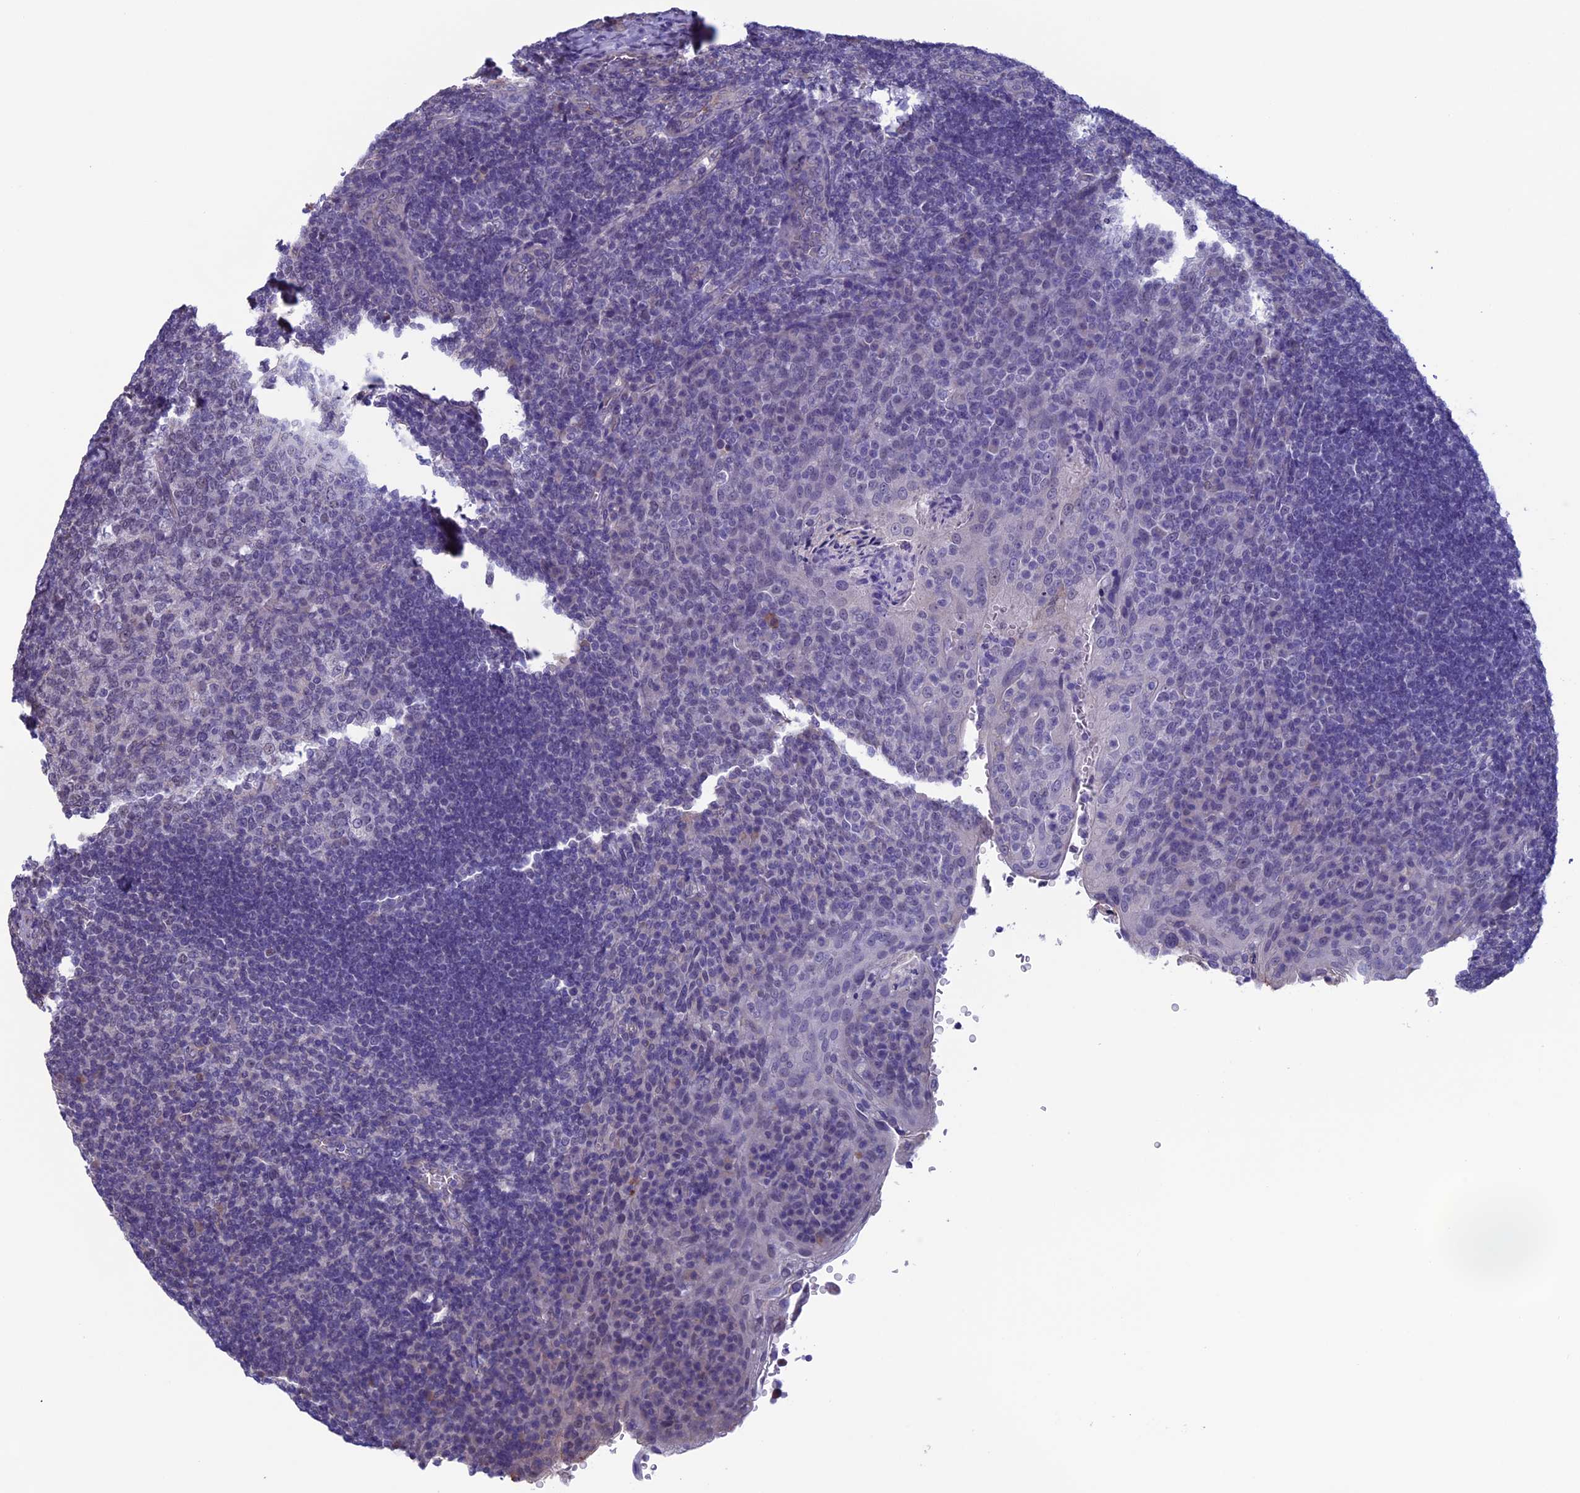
{"staining": {"intensity": "negative", "quantity": "none", "location": "none"}, "tissue": "tonsil", "cell_type": "Germinal center cells", "image_type": "normal", "snomed": [{"axis": "morphology", "description": "Normal tissue, NOS"}, {"axis": "topography", "description": "Tonsil"}], "caption": "Immunohistochemistry of benign human tonsil reveals no staining in germinal center cells.", "gene": "SLC1A6", "patient": {"sex": "male", "age": 17}}